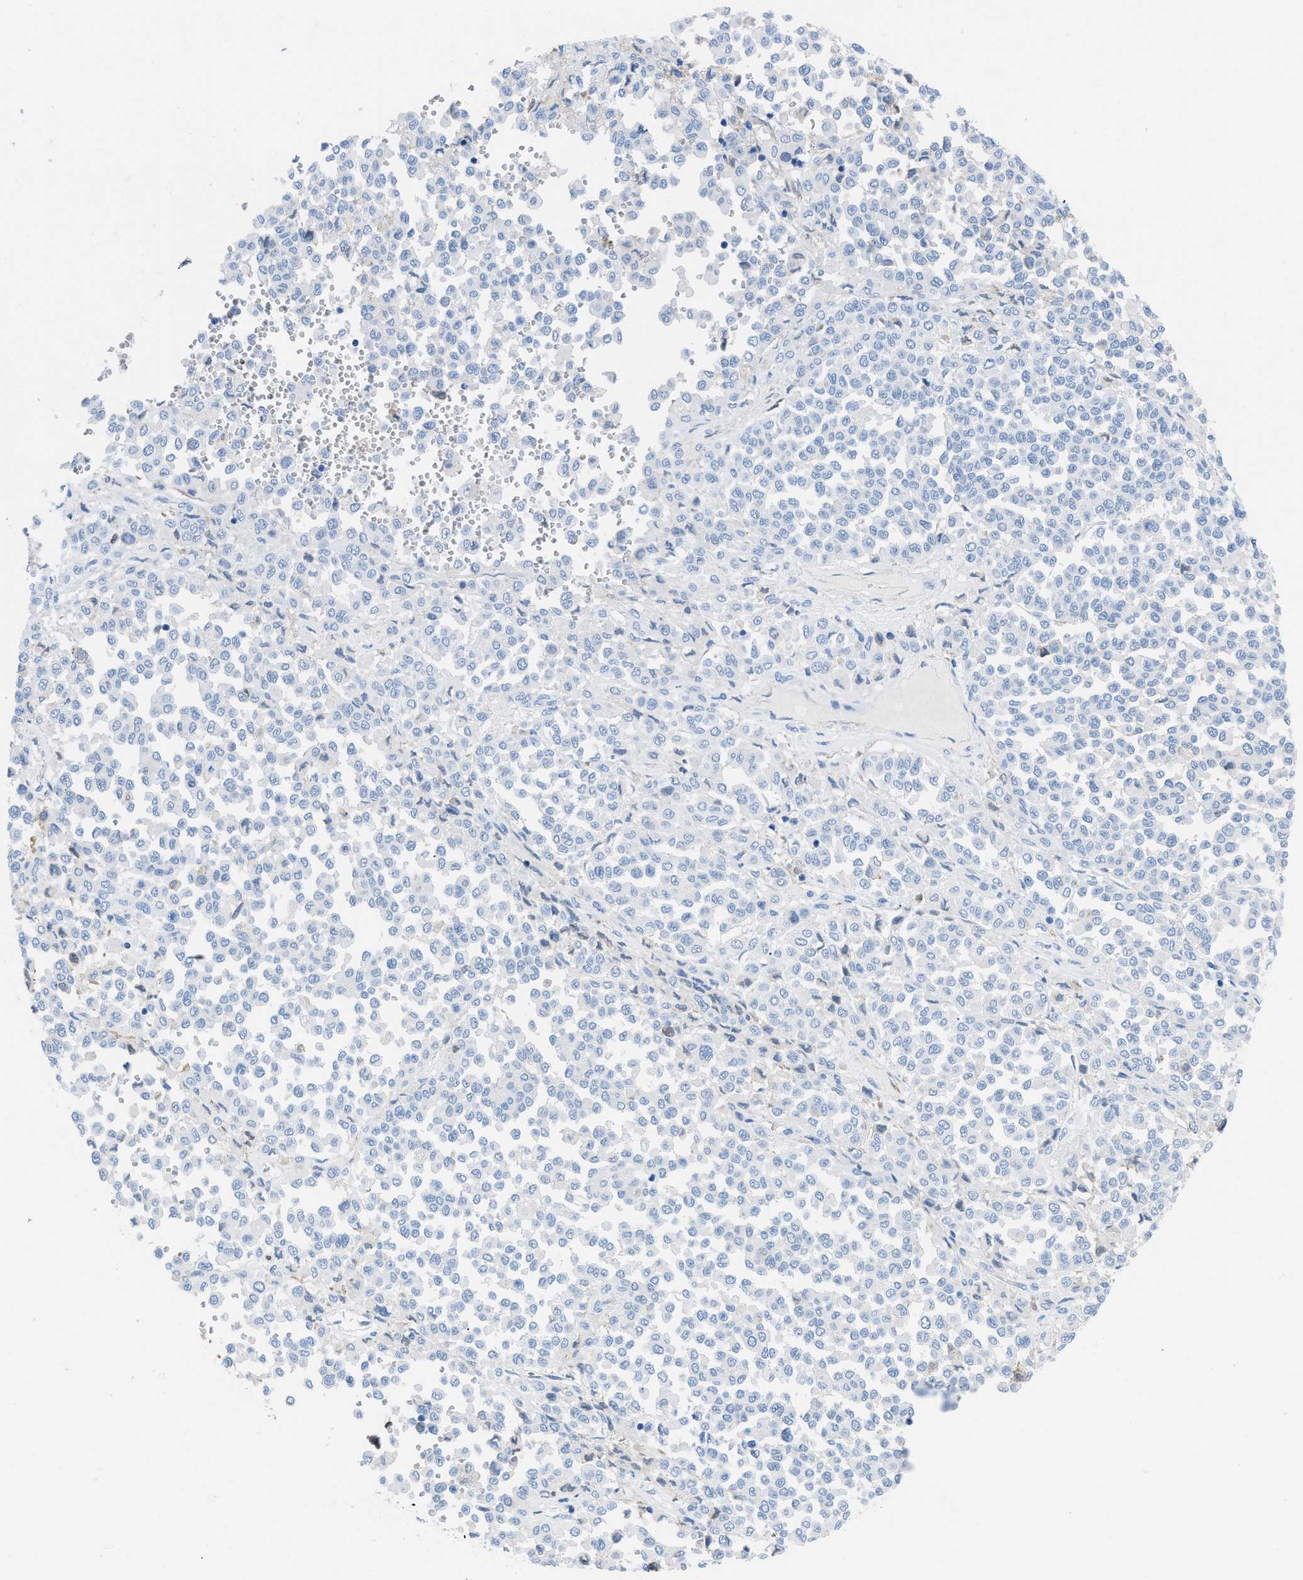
{"staining": {"intensity": "negative", "quantity": "none", "location": "none"}, "tissue": "melanoma", "cell_type": "Tumor cells", "image_type": "cancer", "snomed": [{"axis": "morphology", "description": "Malignant melanoma, Metastatic site"}, {"axis": "topography", "description": "Pancreas"}], "caption": "Human malignant melanoma (metastatic site) stained for a protein using IHC shows no expression in tumor cells.", "gene": "TCL1A", "patient": {"sex": "female", "age": 30}}